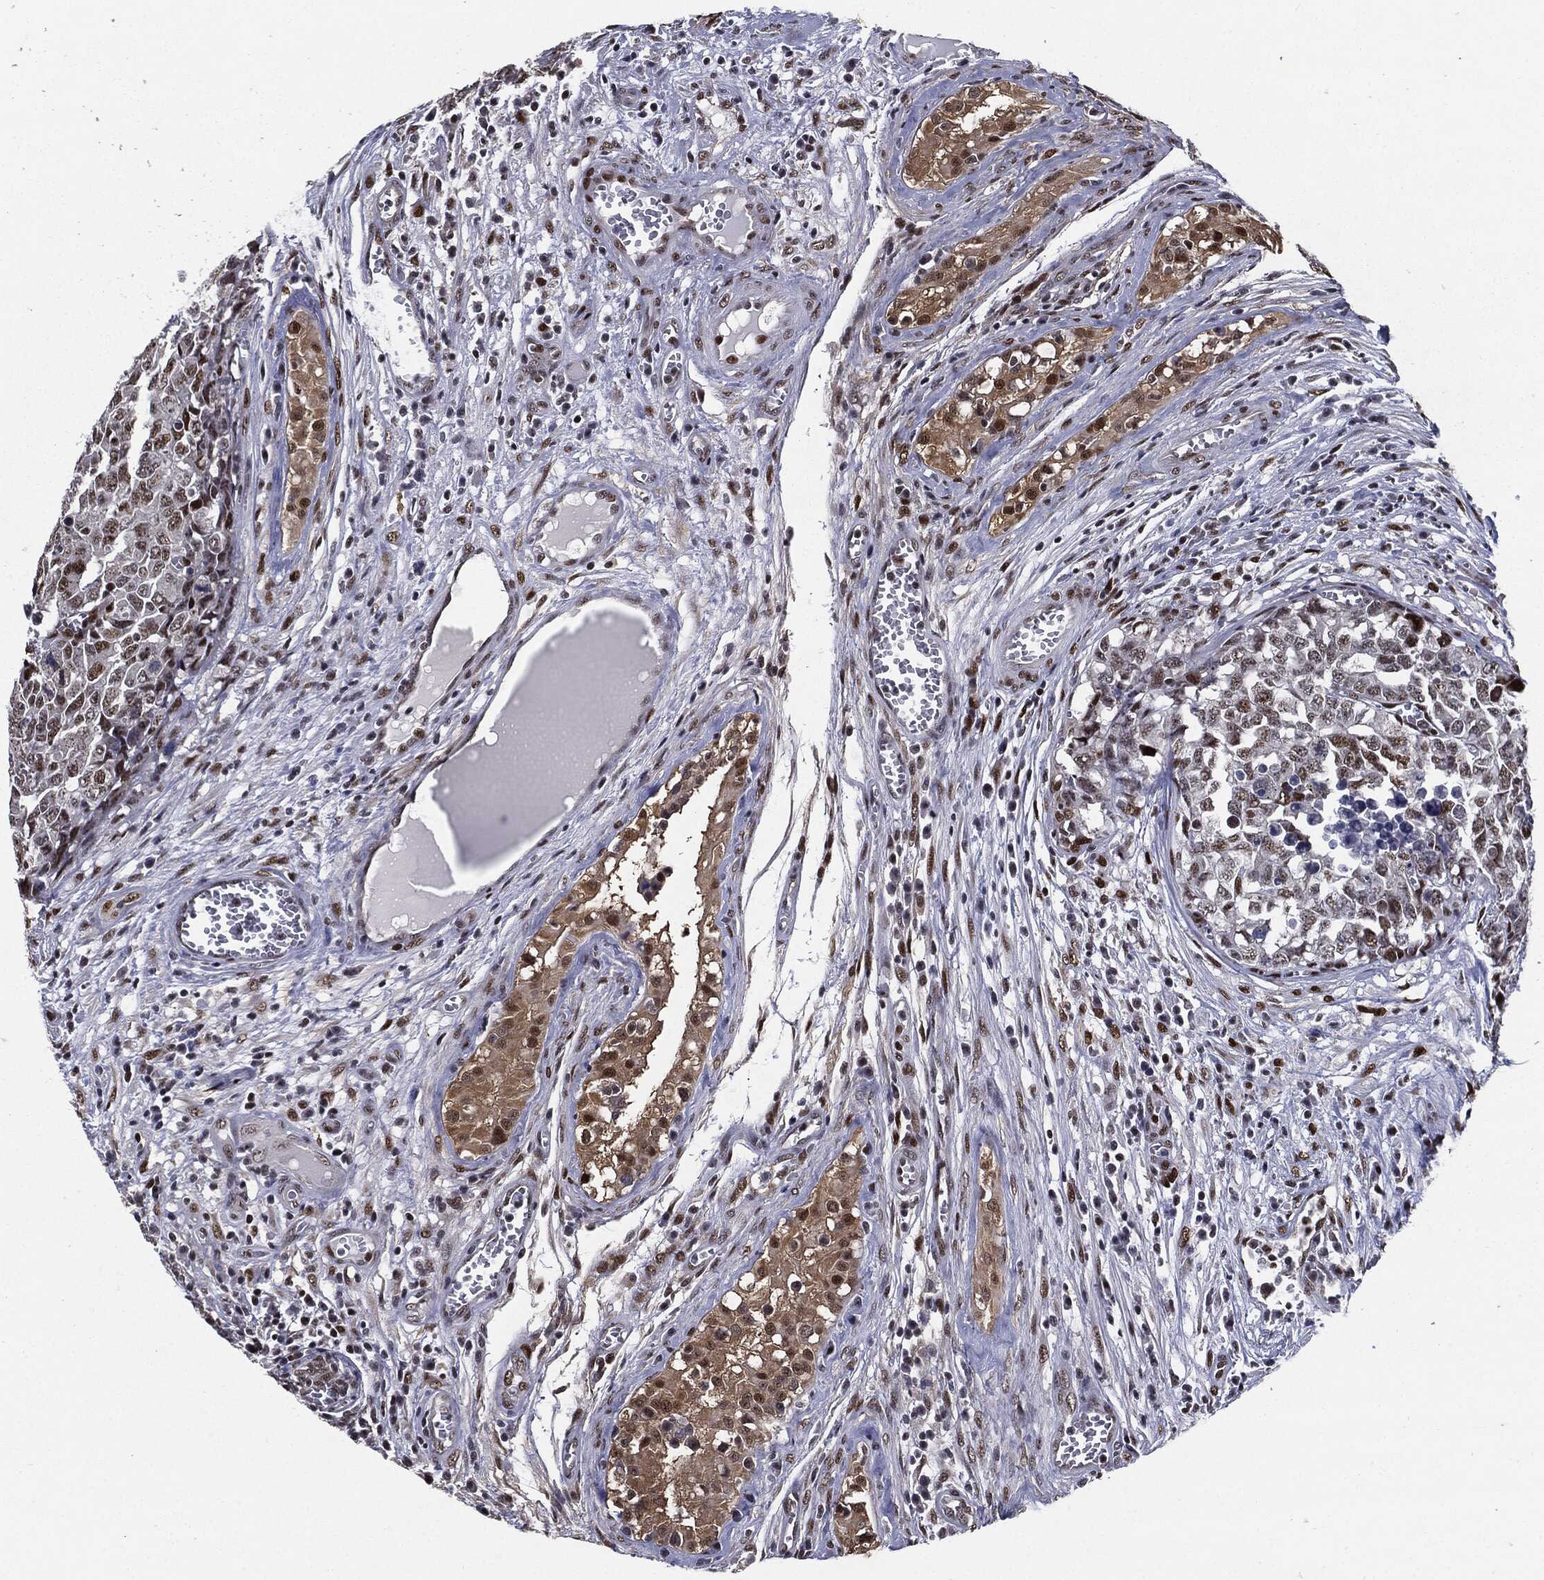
{"staining": {"intensity": "moderate", "quantity": "<25%", "location": "nuclear"}, "tissue": "testis cancer", "cell_type": "Tumor cells", "image_type": "cancer", "snomed": [{"axis": "morphology", "description": "Carcinoma, Embryonal, NOS"}, {"axis": "topography", "description": "Testis"}], "caption": "Brown immunohistochemical staining in human testis cancer exhibits moderate nuclear staining in approximately <25% of tumor cells. (IHC, brightfield microscopy, high magnification).", "gene": "JUN", "patient": {"sex": "male", "age": 23}}